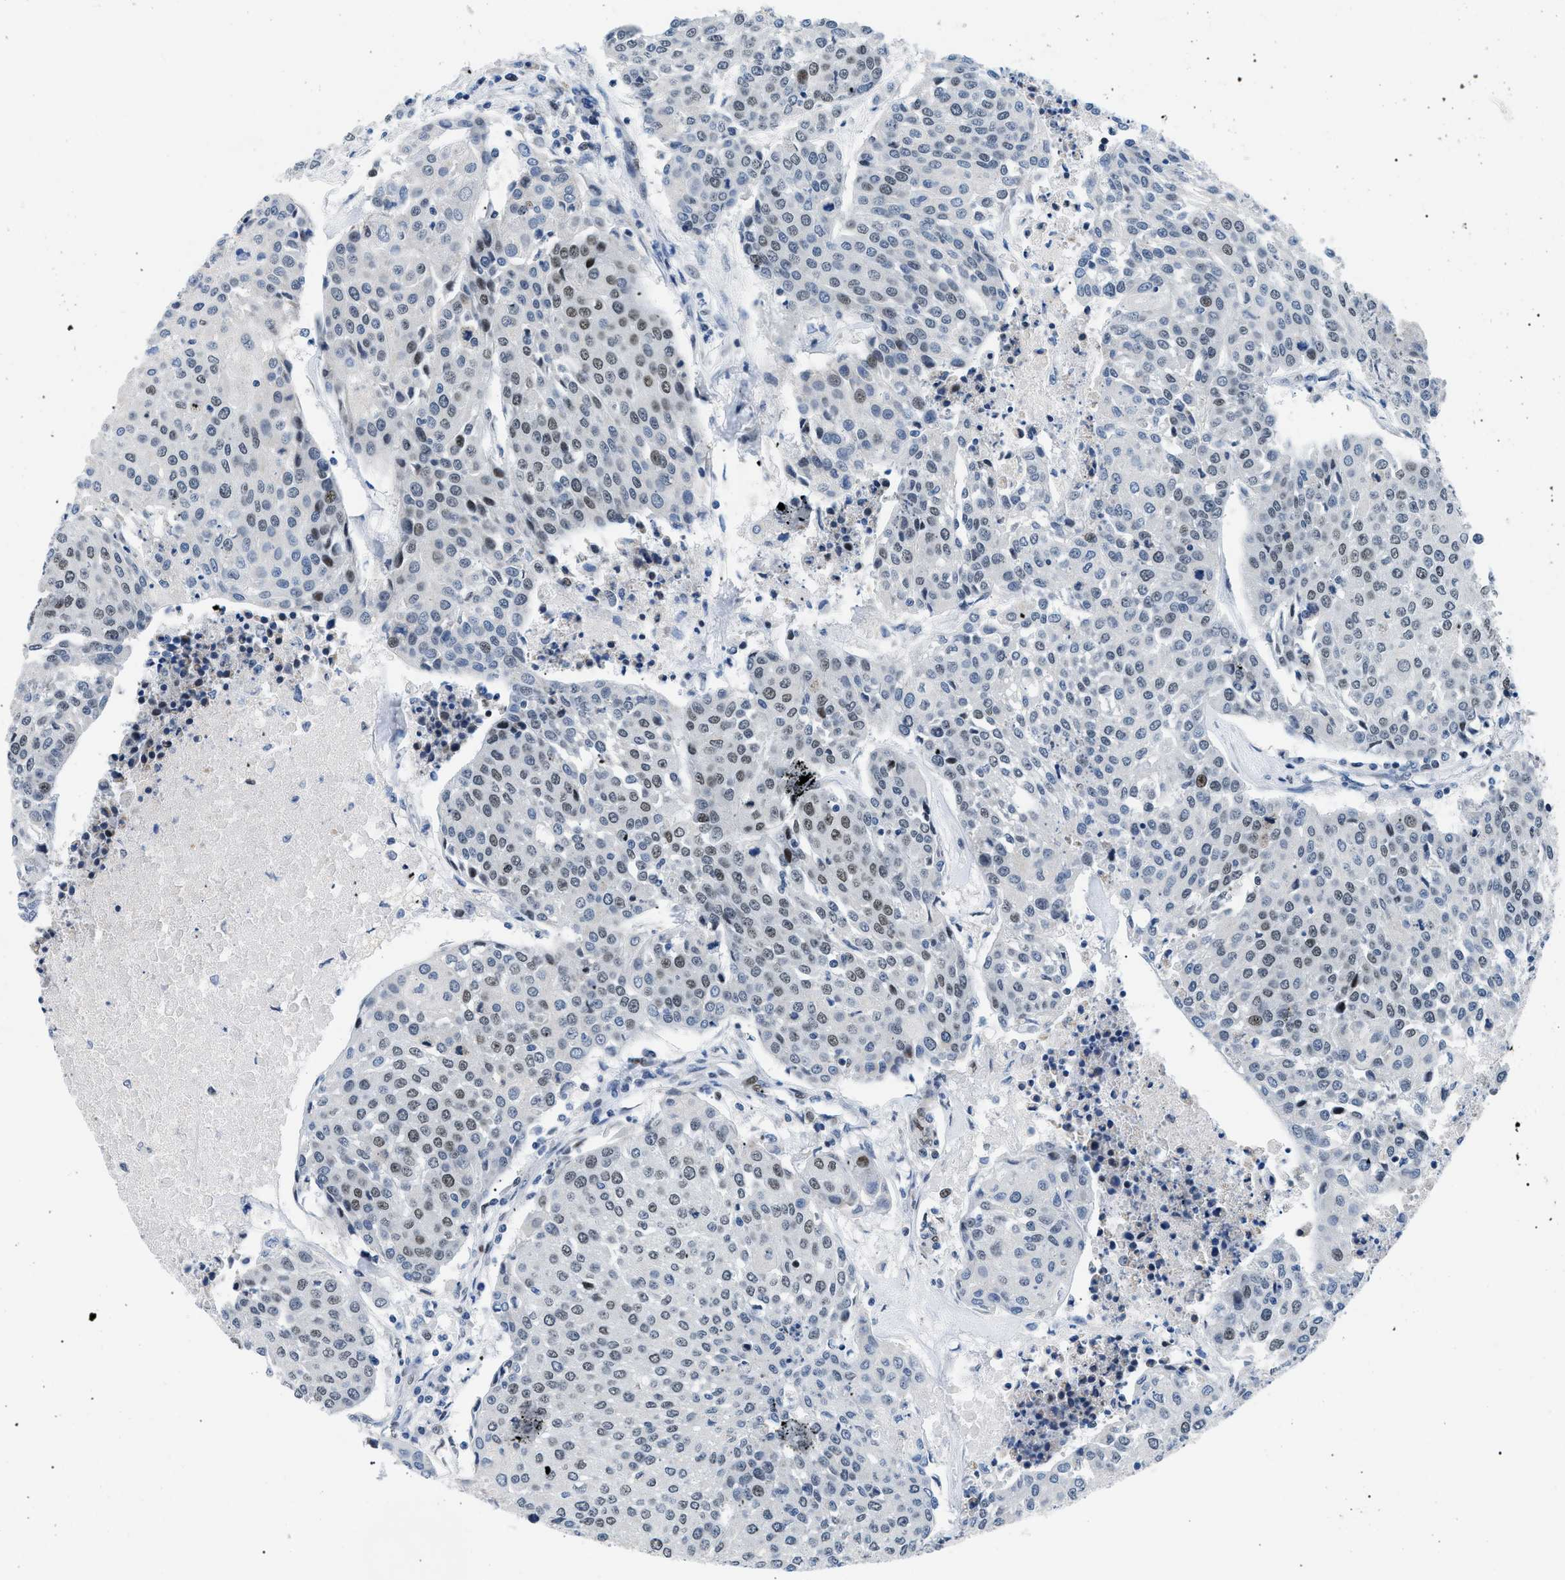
{"staining": {"intensity": "weak", "quantity": "25%-75%", "location": "nuclear"}, "tissue": "urothelial cancer", "cell_type": "Tumor cells", "image_type": "cancer", "snomed": [{"axis": "morphology", "description": "Urothelial carcinoma, High grade"}, {"axis": "topography", "description": "Urinary bladder"}], "caption": "About 25%-75% of tumor cells in urothelial cancer show weak nuclear protein staining as visualized by brown immunohistochemical staining.", "gene": "SMARCC1", "patient": {"sex": "female", "age": 85}}